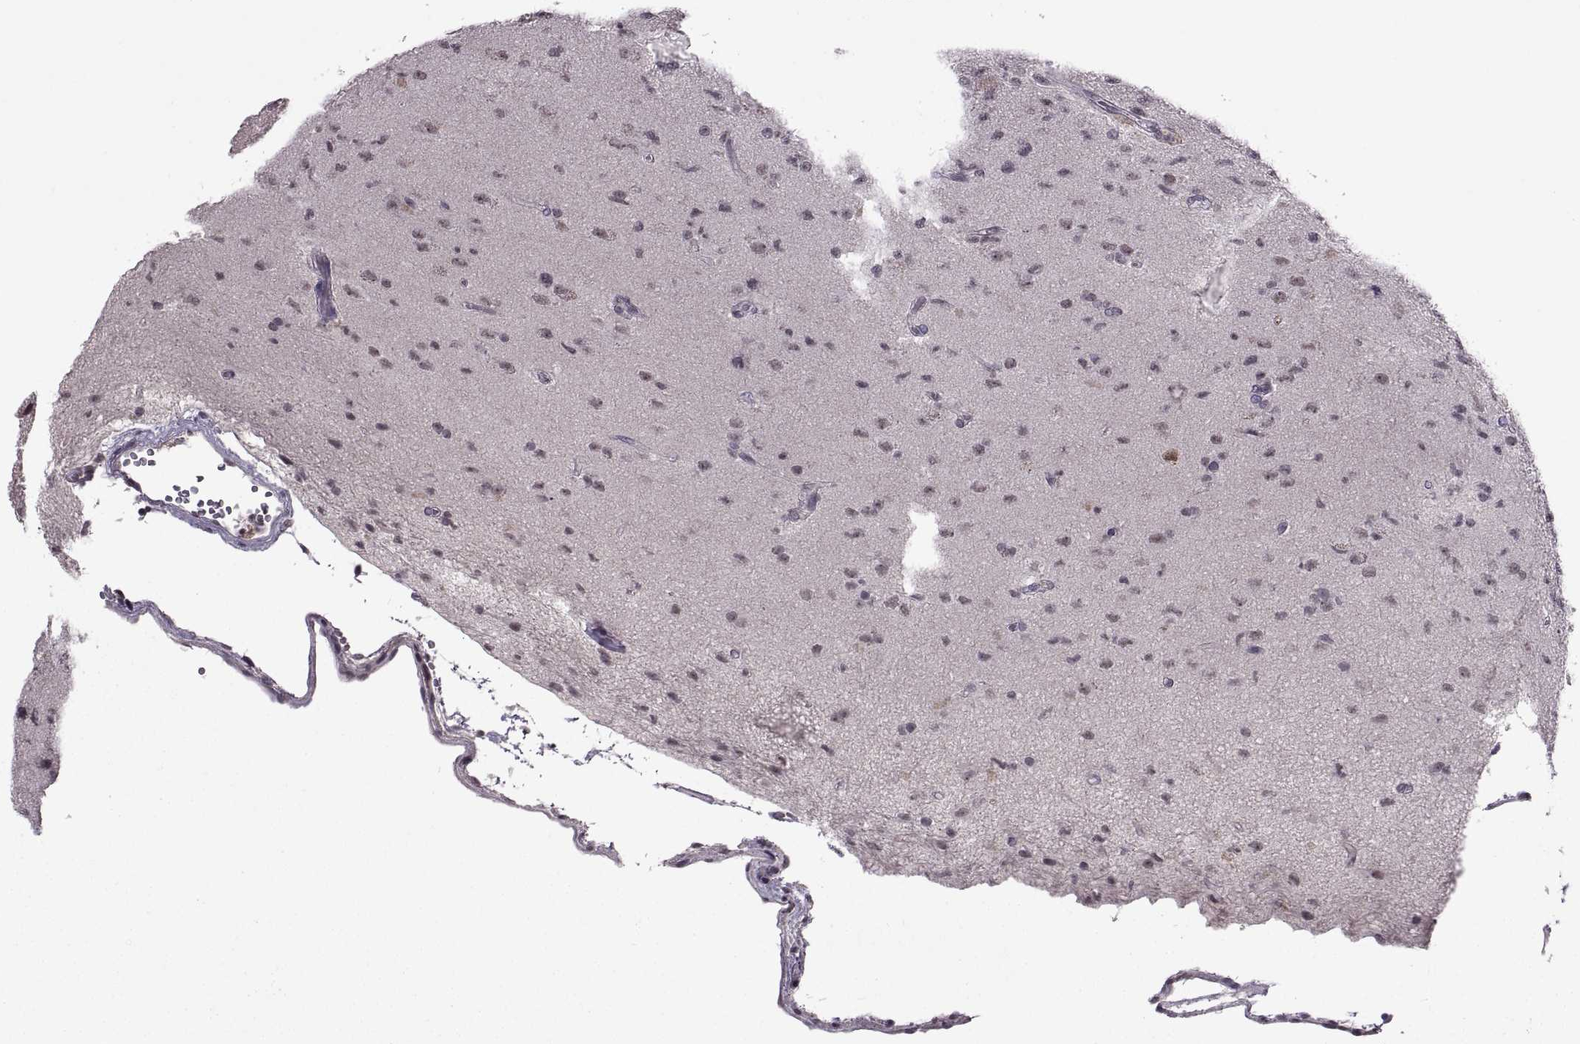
{"staining": {"intensity": "negative", "quantity": "none", "location": "none"}, "tissue": "glioma", "cell_type": "Tumor cells", "image_type": "cancer", "snomed": [{"axis": "morphology", "description": "Glioma, malignant, High grade"}, {"axis": "topography", "description": "Brain"}], "caption": "A photomicrograph of glioma stained for a protein demonstrates no brown staining in tumor cells.", "gene": "OTP", "patient": {"sex": "male", "age": 56}}